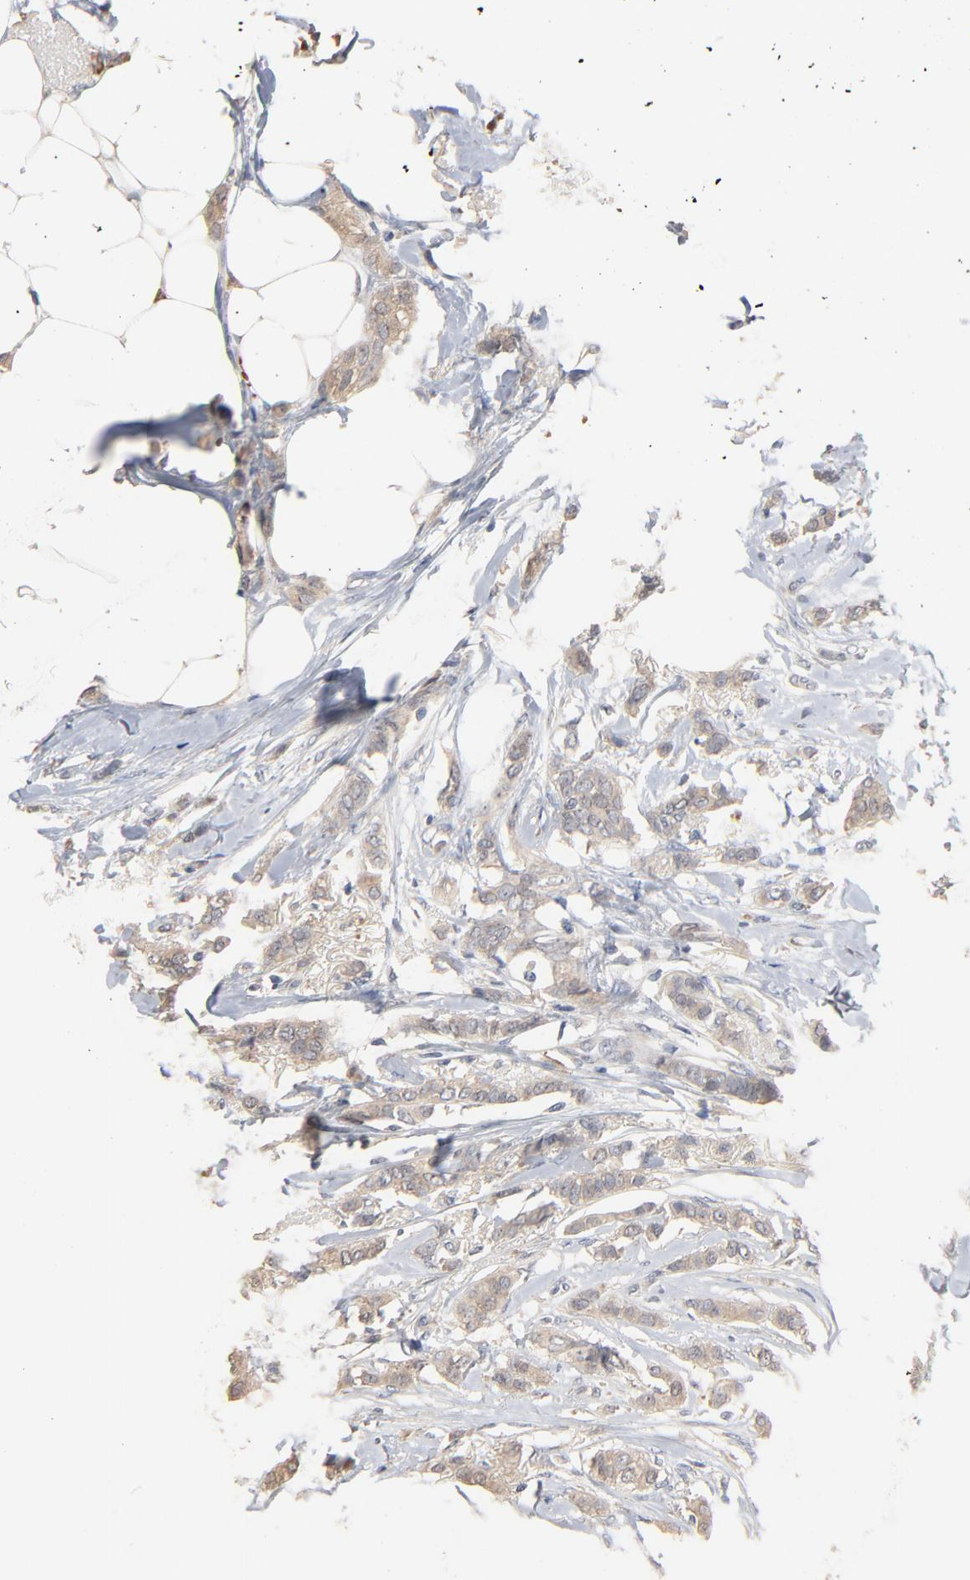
{"staining": {"intensity": "weak", "quantity": "<25%", "location": "cytoplasmic/membranous"}, "tissue": "breast cancer", "cell_type": "Tumor cells", "image_type": "cancer", "snomed": [{"axis": "morphology", "description": "Lobular carcinoma"}, {"axis": "topography", "description": "Breast"}], "caption": "There is no significant expression in tumor cells of breast cancer (lobular carcinoma). (Immunohistochemistry, brightfield microscopy, high magnification).", "gene": "ZDHHC8", "patient": {"sex": "female", "age": 55}}